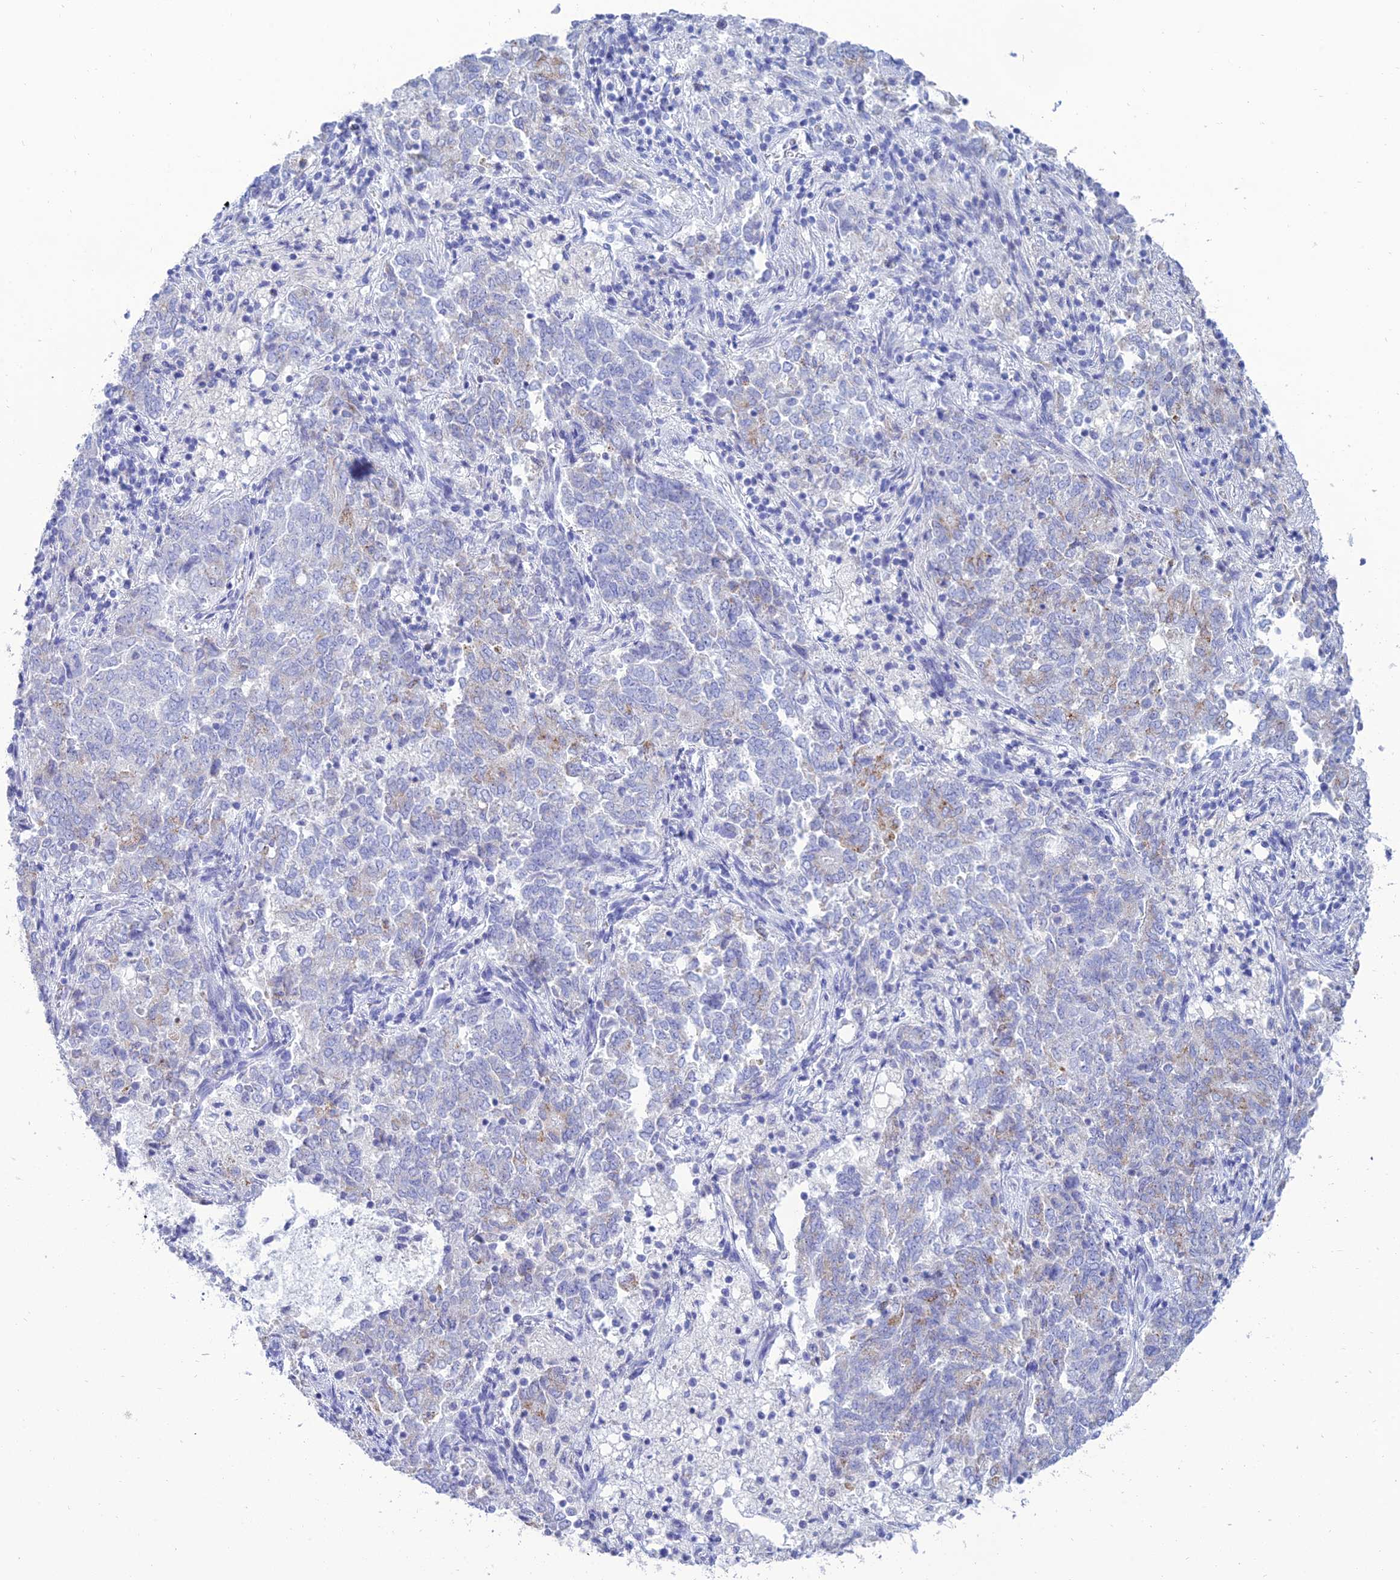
{"staining": {"intensity": "weak", "quantity": "<25%", "location": "cytoplasmic/membranous"}, "tissue": "endometrial cancer", "cell_type": "Tumor cells", "image_type": "cancer", "snomed": [{"axis": "morphology", "description": "Adenocarcinoma, NOS"}, {"axis": "topography", "description": "Endometrium"}], "caption": "Adenocarcinoma (endometrial) was stained to show a protein in brown. There is no significant staining in tumor cells.", "gene": "MAL2", "patient": {"sex": "female", "age": 80}}